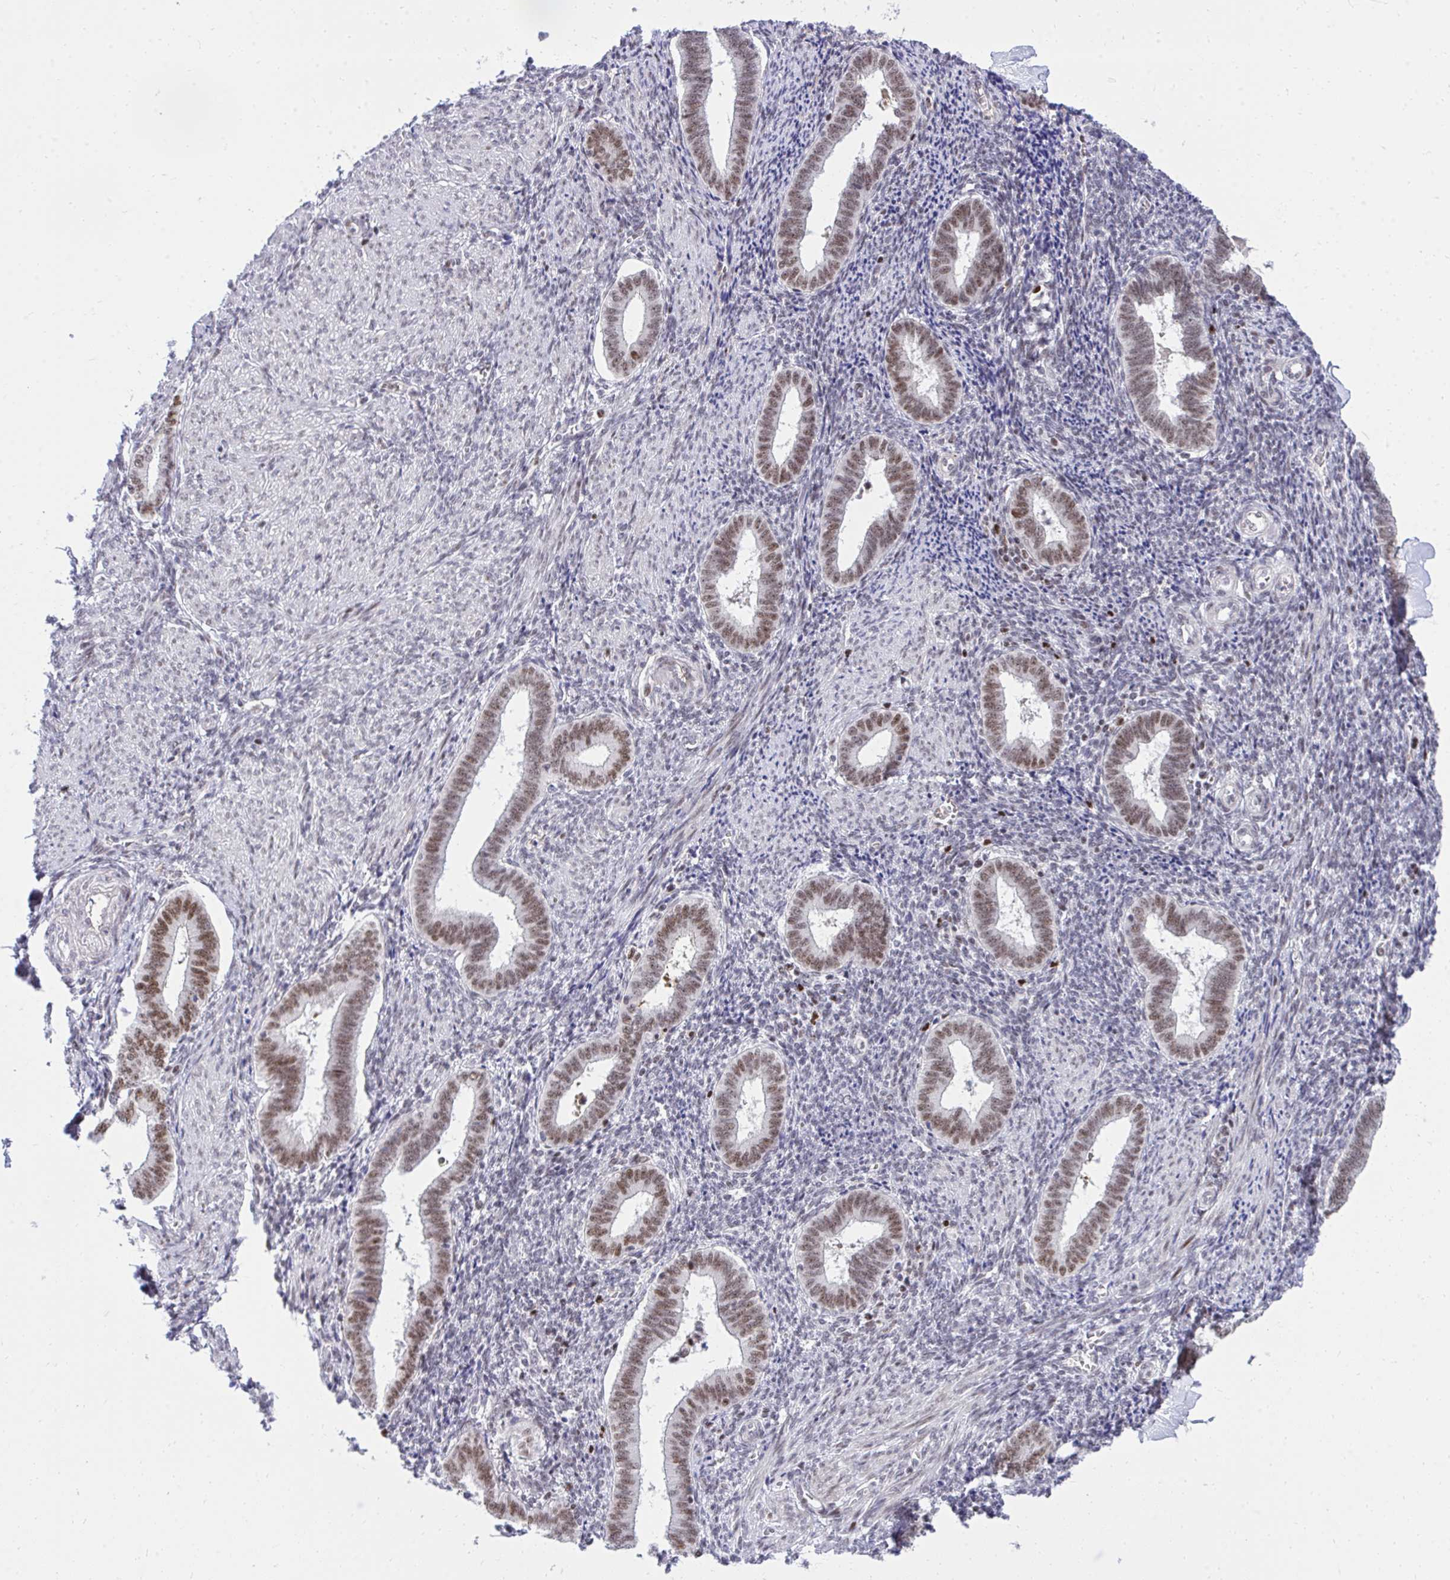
{"staining": {"intensity": "moderate", "quantity": "<25%", "location": "nuclear"}, "tissue": "endometrium", "cell_type": "Cells in endometrial stroma", "image_type": "normal", "snomed": [{"axis": "morphology", "description": "Normal tissue, NOS"}, {"axis": "topography", "description": "Endometrium"}], "caption": "IHC micrograph of unremarkable endometrium: endometrium stained using immunohistochemistry reveals low levels of moderate protein expression localized specifically in the nuclear of cells in endometrial stroma, appearing as a nuclear brown color.", "gene": "C14orf39", "patient": {"sex": "female", "age": 42}}